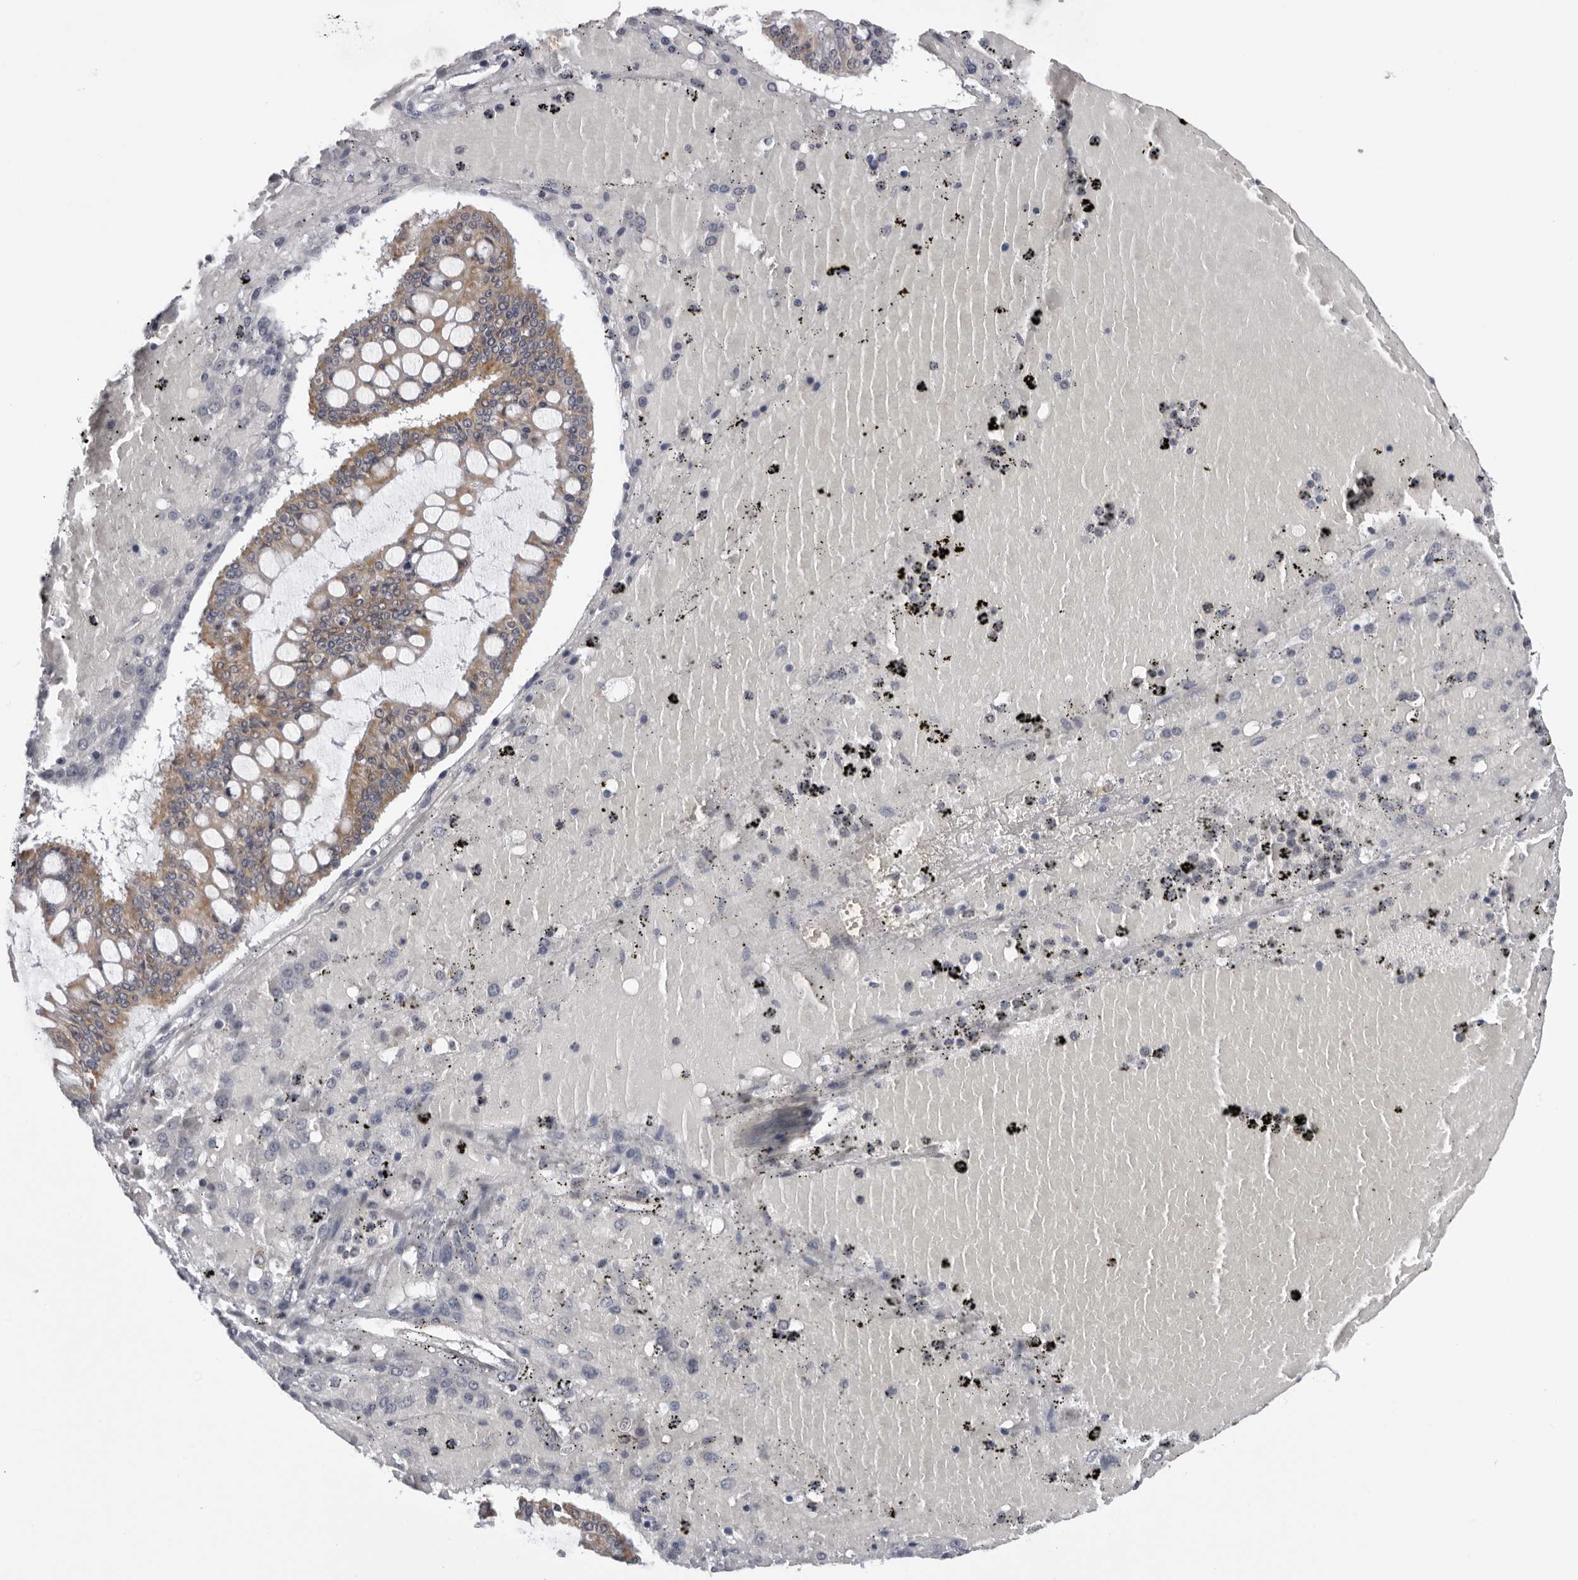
{"staining": {"intensity": "moderate", "quantity": ">75%", "location": "cytoplasmic/membranous"}, "tissue": "ovarian cancer", "cell_type": "Tumor cells", "image_type": "cancer", "snomed": [{"axis": "morphology", "description": "Cystadenocarcinoma, mucinous, NOS"}, {"axis": "topography", "description": "Ovary"}], "caption": "Immunohistochemical staining of human ovarian cancer (mucinous cystadenocarcinoma) displays medium levels of moderate cytoplasmic/membranous positivity in approximately >75% of tumor cells.", "gene": "CPT2", "patient": {"sex": "female", "age": 73}}